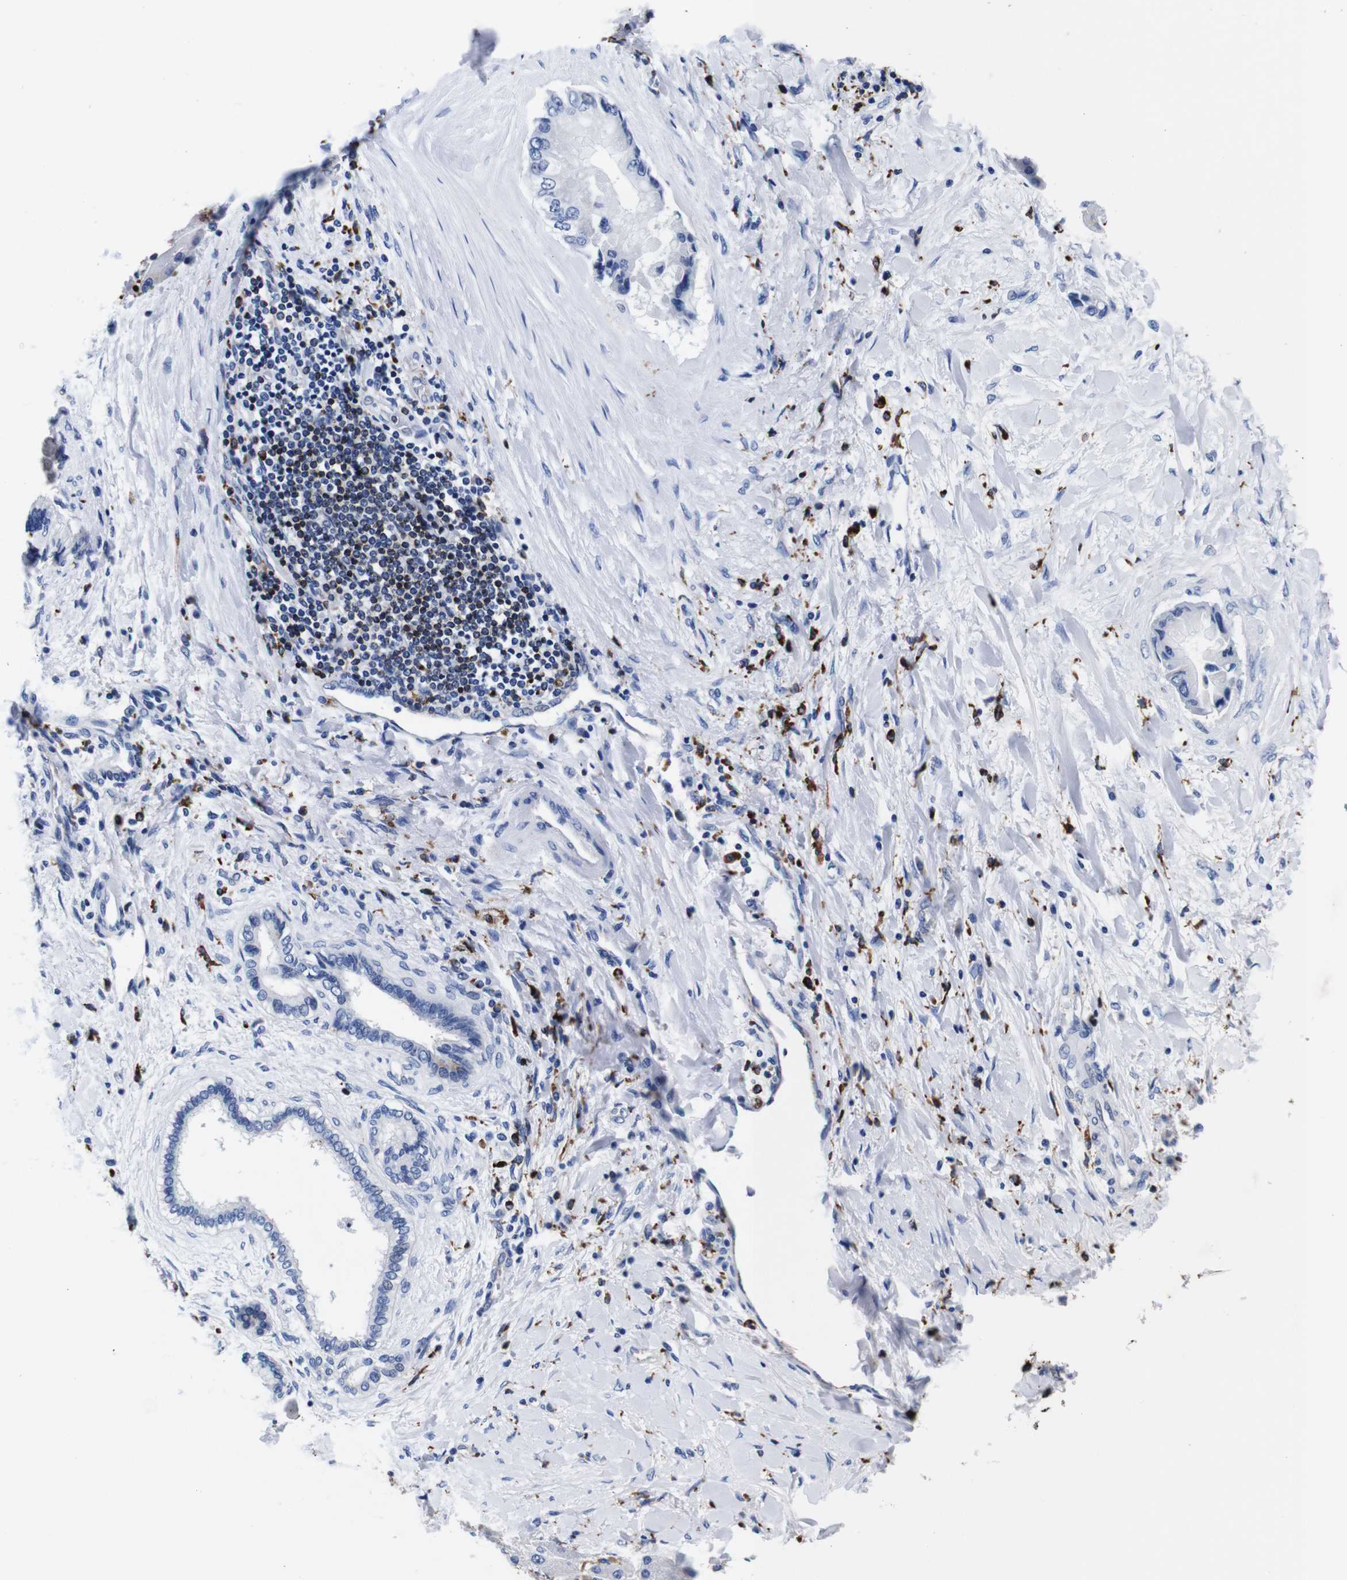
{"staining": {"intensity": "negative", "quantity": "none", "location": "none"}, "tissue": "liver cancer", "cell_type": "Tumor cells", "image_type": "cancer", "snomed": [{"axis": "morphology", "description": "Cholangiocarcinoma"}, {"axis": "topography", "description": "Liver"}], "caption": "Tumor cells show no significant positivity in liver cancer. Brightfield microscopy of IHC stained with DAB (3,3'-diaminobenzidine) (brown) and hematoxylin (blue), captured at high magnification.", "gene": "HLA-DMB", "patient": {"sex": "male", "age": 50}}